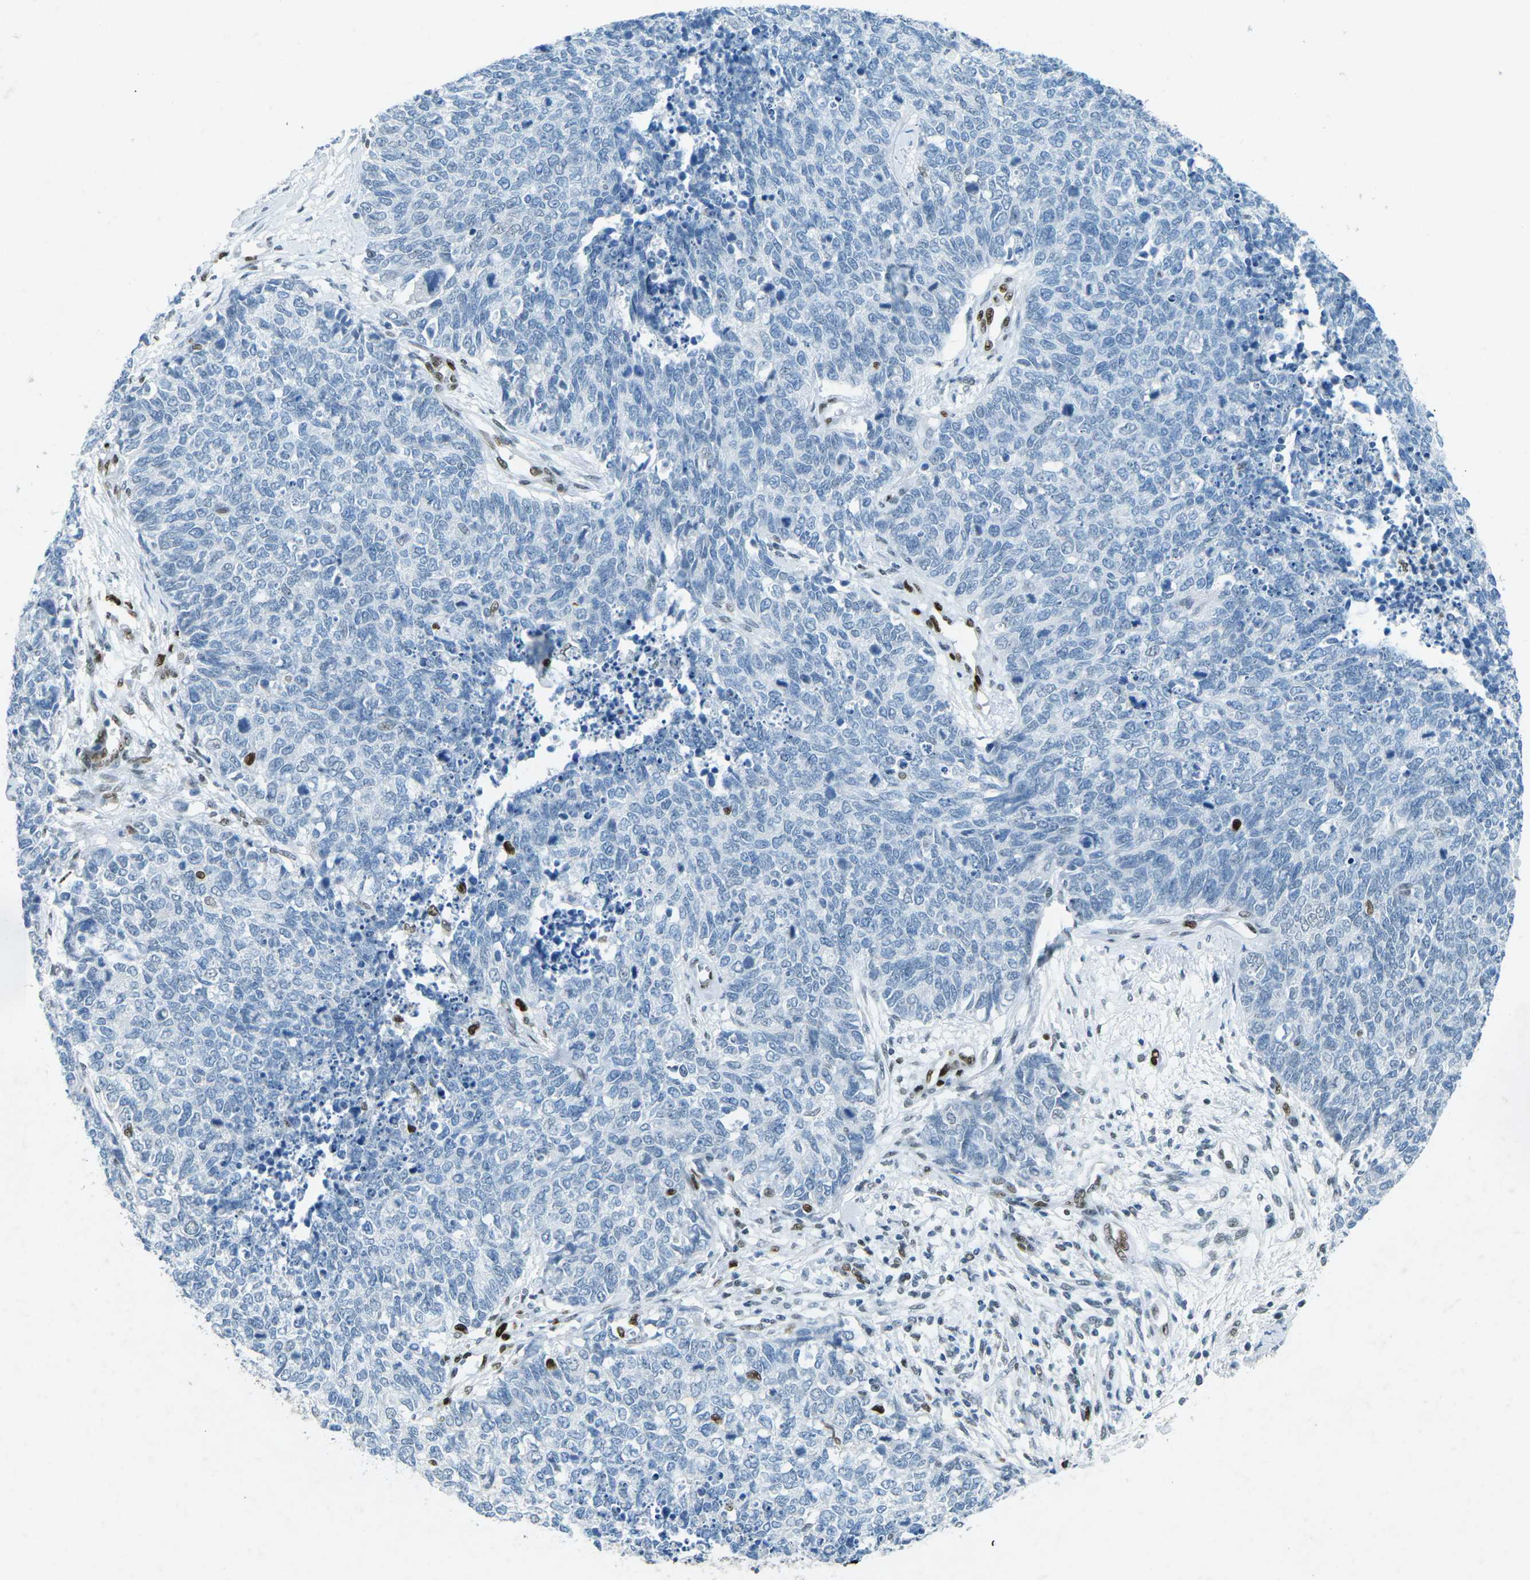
{"staining": {"intensity": "moderate", "quantity": "<25%", "location": "nuclear"}, "tissue": "cervical cancer", "cell_type": "Tumor cells", "image_type": "cancer", "snomed": [{"axis": "morphology", "description": "Squamous cell carcinoma, NOS"}, {"axis": "topography", "description": "Cervix"}], "caption": "Protein analysis of squamous cell carcinoma (cervical) tissue displays moderate nuclear expression in about <25% of tumor cells. (IHC, brightfield microscopy, high magnification).", "gene": "RB1", "patient": {"sex": "female", "age": 63}}